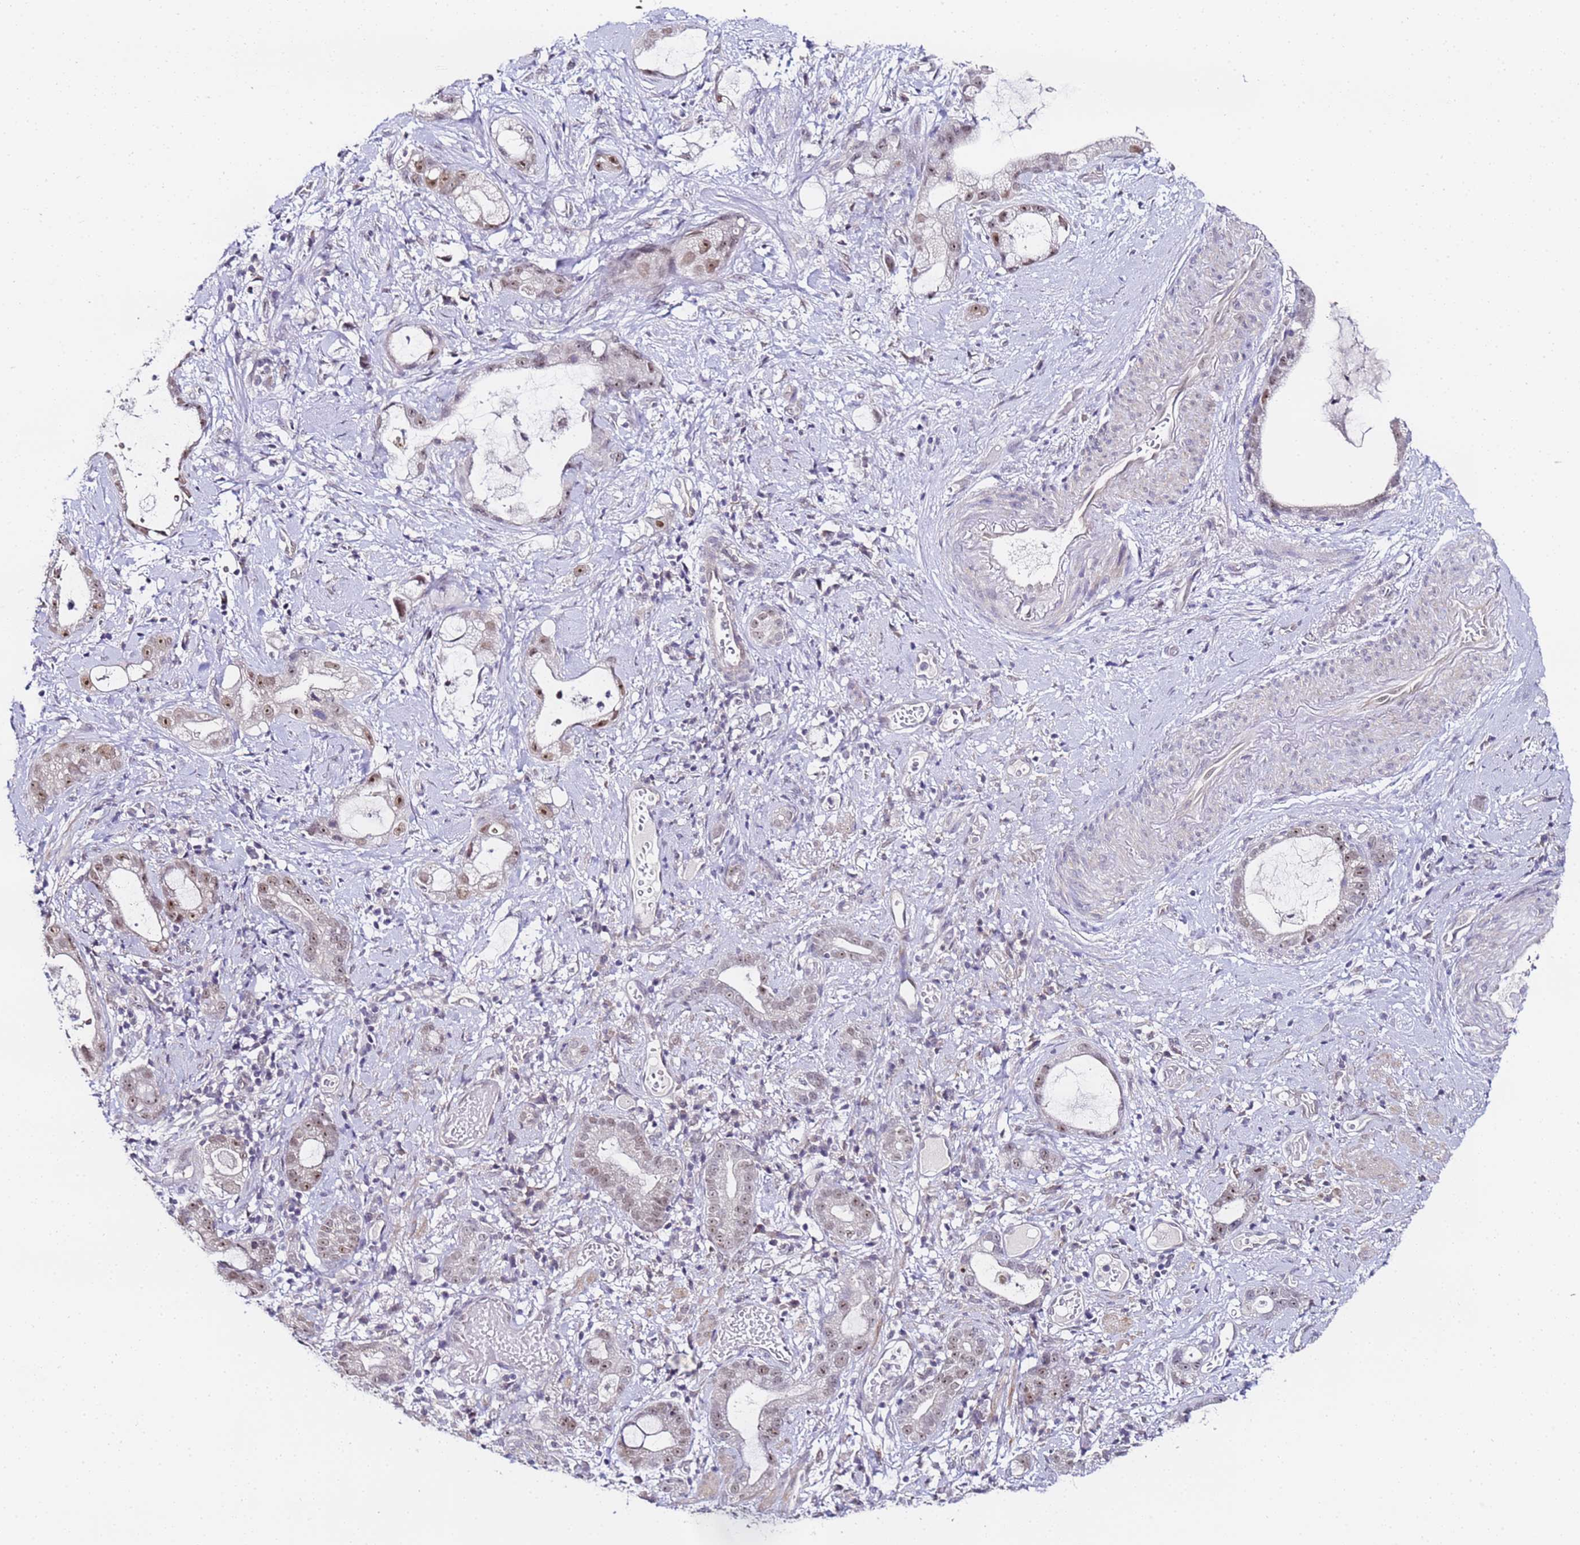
{"staining": {"intensity": "weak", "quantity": ">75%", "location": "nuclear"}, "tissue": "stomach cancer", "cell_type": "Tumor cells", "image_type": "cancer", "snomed": [{"axis": "morphology", "description": "Adenocarcinoma, NOS"}, {"axis": "topography", "description": "Stomach"}], "caption": "Protein expression by immunohistochemistry (IHC) demonstrates weak nuclear staining in approximately >75% of tumor cells in stomach cancer.", "gene": "LSM3", "patient": {"sex": "male", "age": 55}}